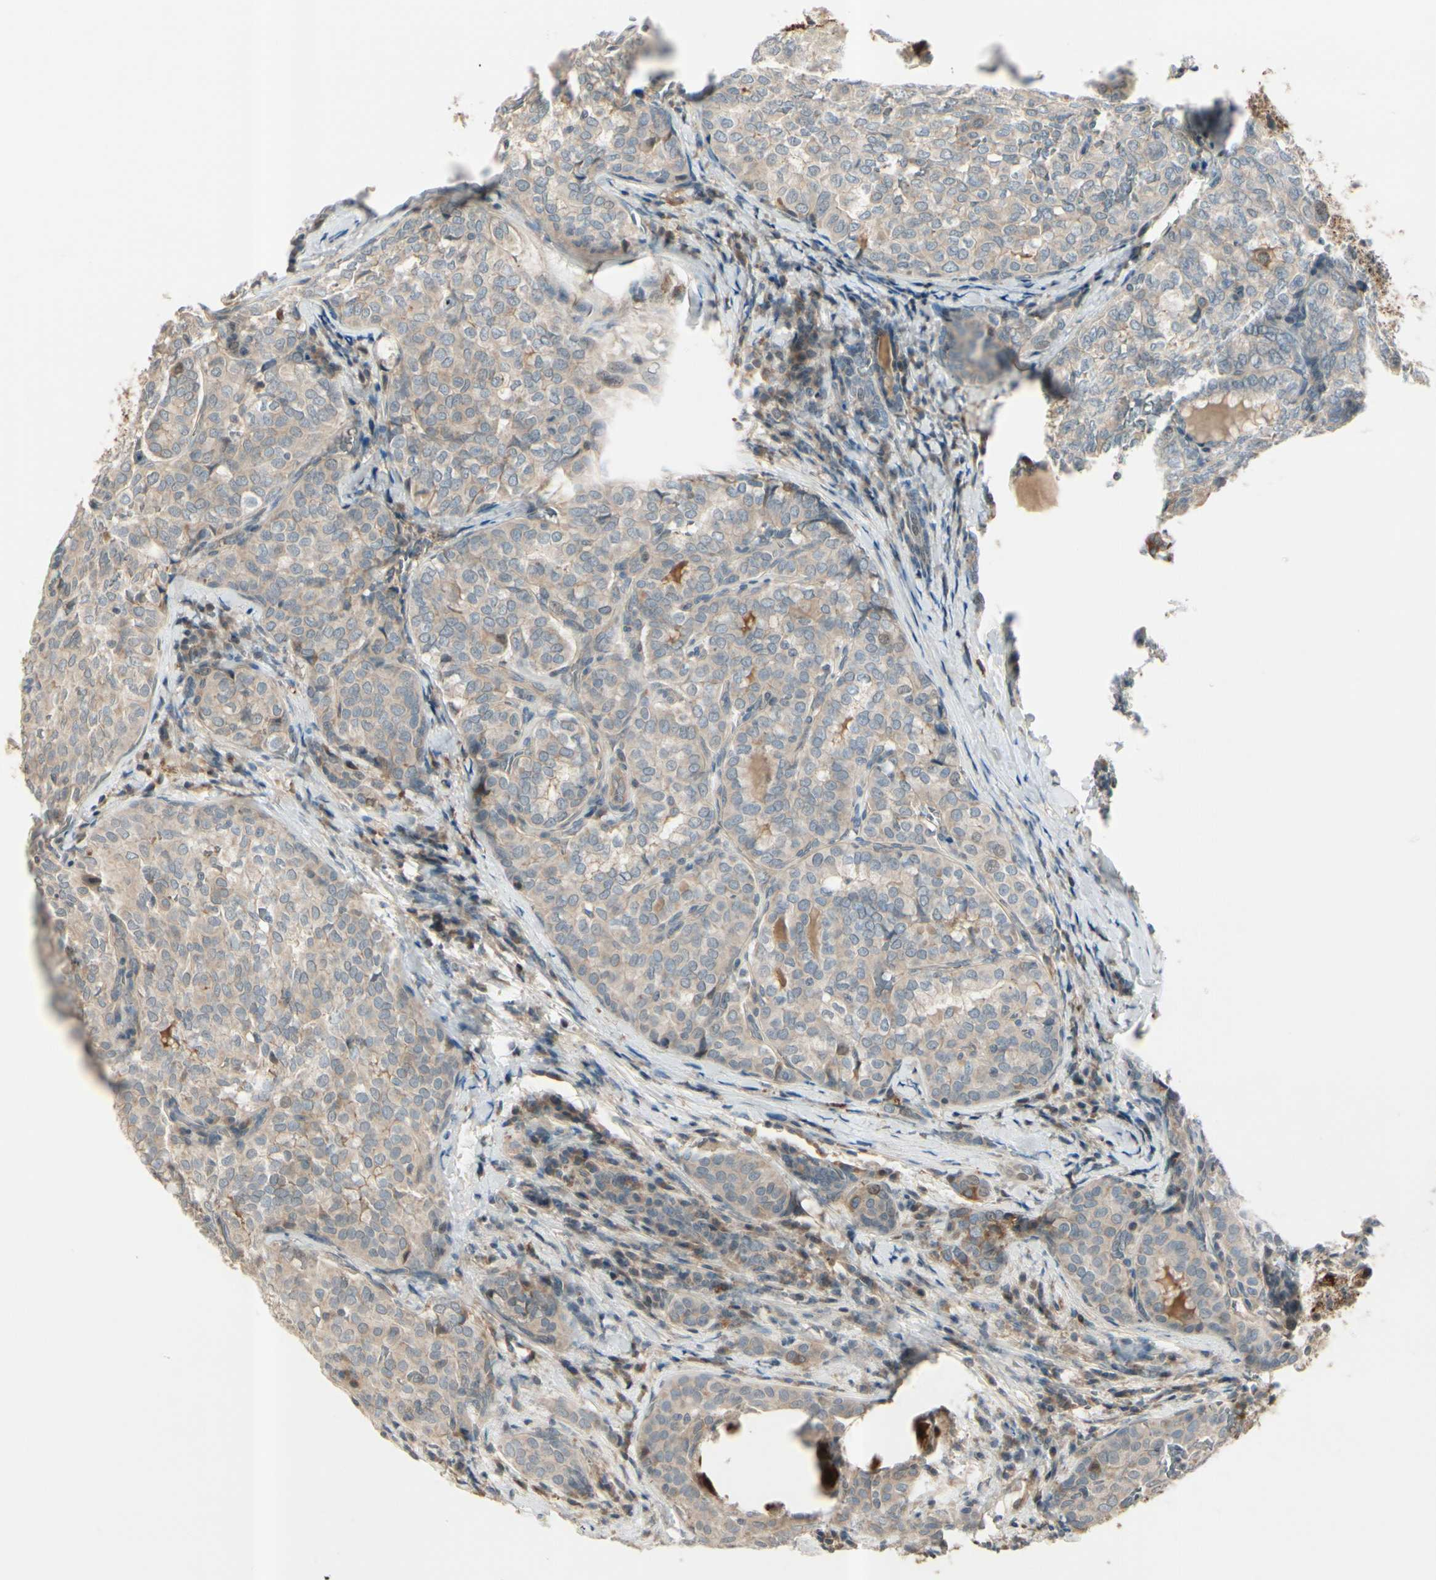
{"staining": {"intensity": "weak", "quantity": ">75%", "location": "cytoplasmic/membranous"}, "tissue": "thyroid cancer", "cell_type": "Tumor cells", "image_type": "cancer", "snomed": [{"axis": "morphology", "description": "Normal tissue, NOS"}, {"axis": "morphology", "description": "Papillary adenocarcinoma, NOS"}, {"axis": "topography", "description": "Thyroid gland"}], "caption": "This is a micrograph of IHC staining of thyroid papillary adenocarcinoma, which shows weak positivity in the cytoplasmic/membranous of tumor cells.", "gene": "ICAM5", "patient": {"sex": "female", "age": 30}}